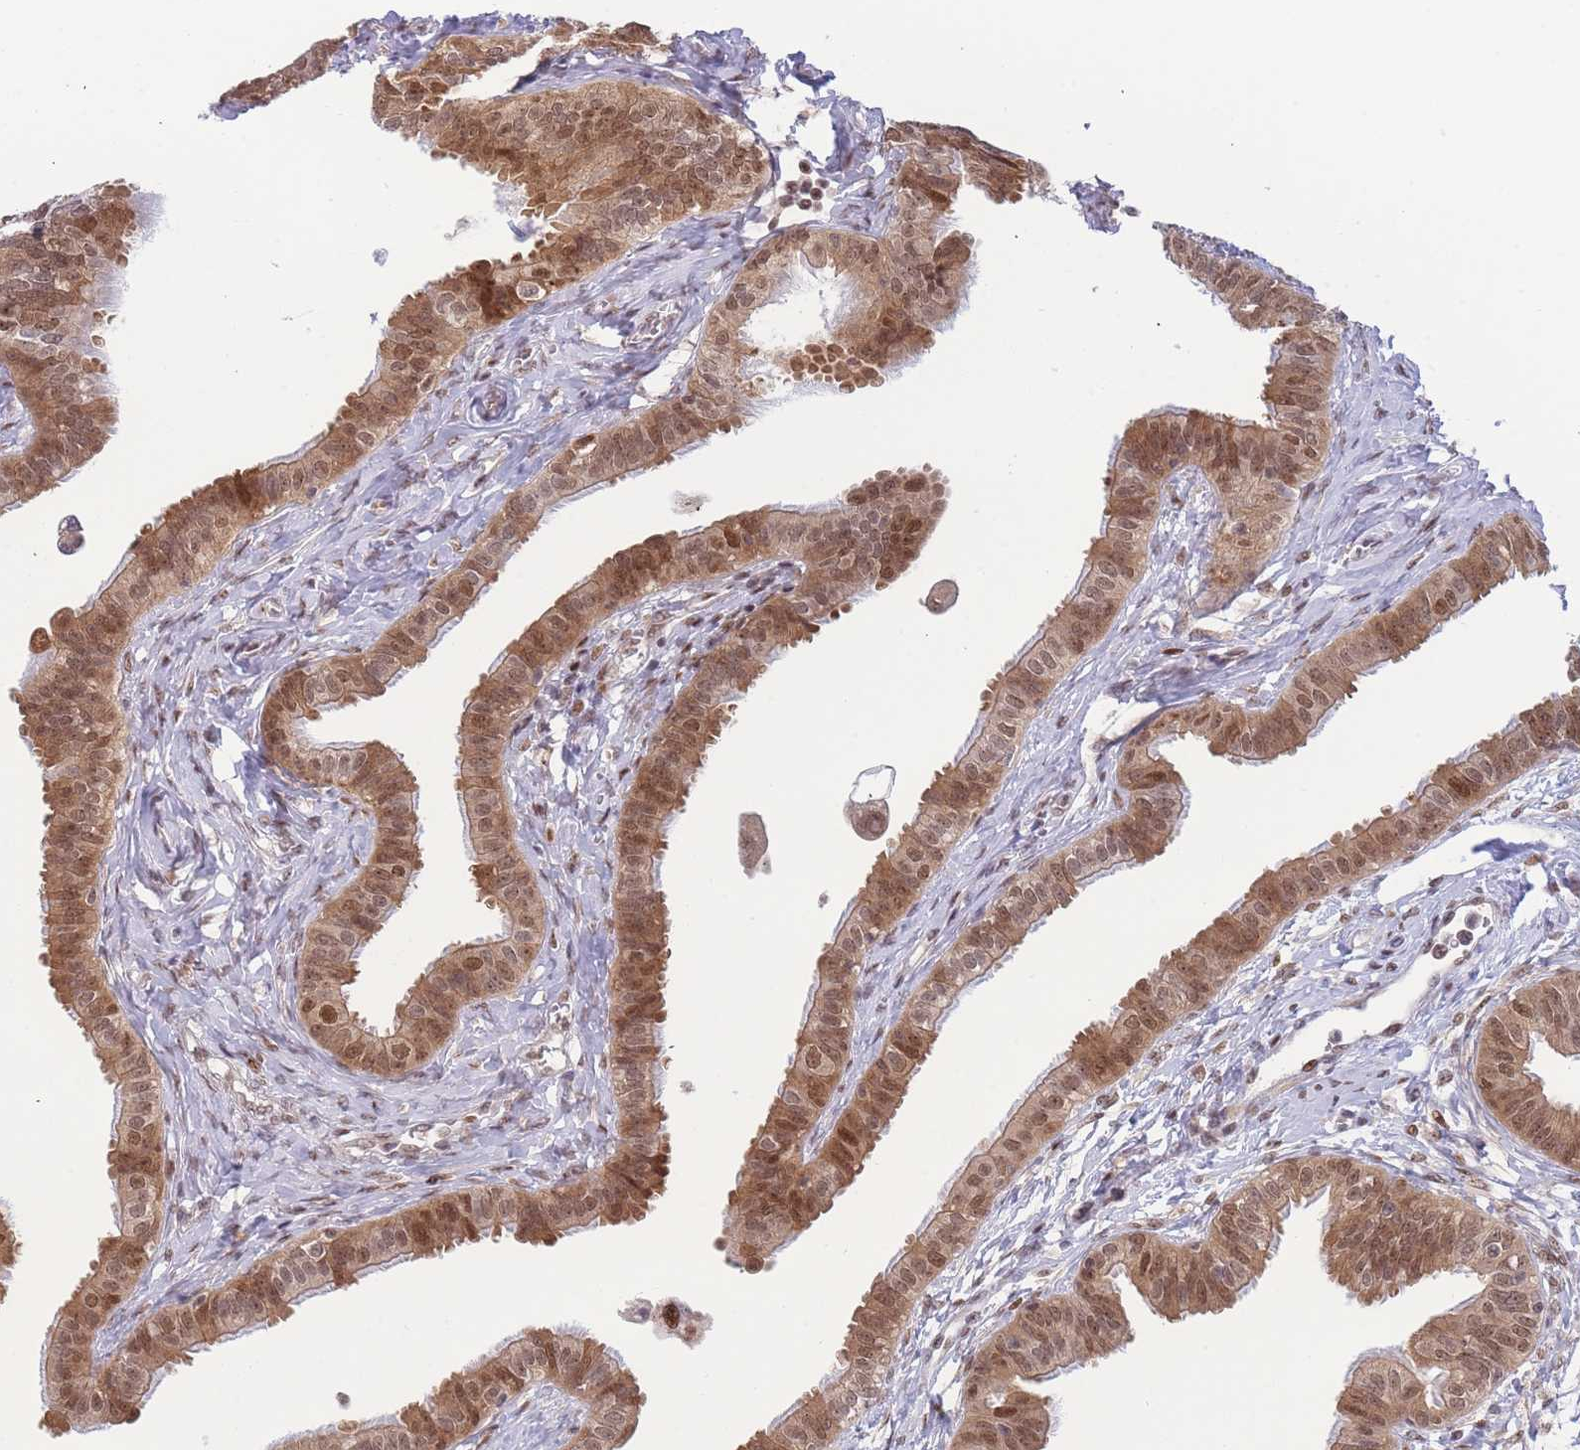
{"staining": {"intensity": "moderate", "quantity": ">75%", "location": "cytoplasmic/membranous,nuclear"}, "tissue": "fallopian tube", "cell_type": "Glandular cells", "image_type": "normal", "snomed": [{"axis": "morphology", "description": "Normal tissue, NOS"}, {"axis": "morphology", "description": "Carcinoma, NOS"}, {"axis": "topography", "description": "Fallopian tube"}, {"axis": "topography", "description": "Ovary"}], "caption": "Fallopian tube stained with a brown dye demonstrates moderate cytoplasmic/membranous,nuclear positive expression in about >75% of glandular cells.", "gene": "DEAF1", "patient": {"sex": "female", "age": 59}}